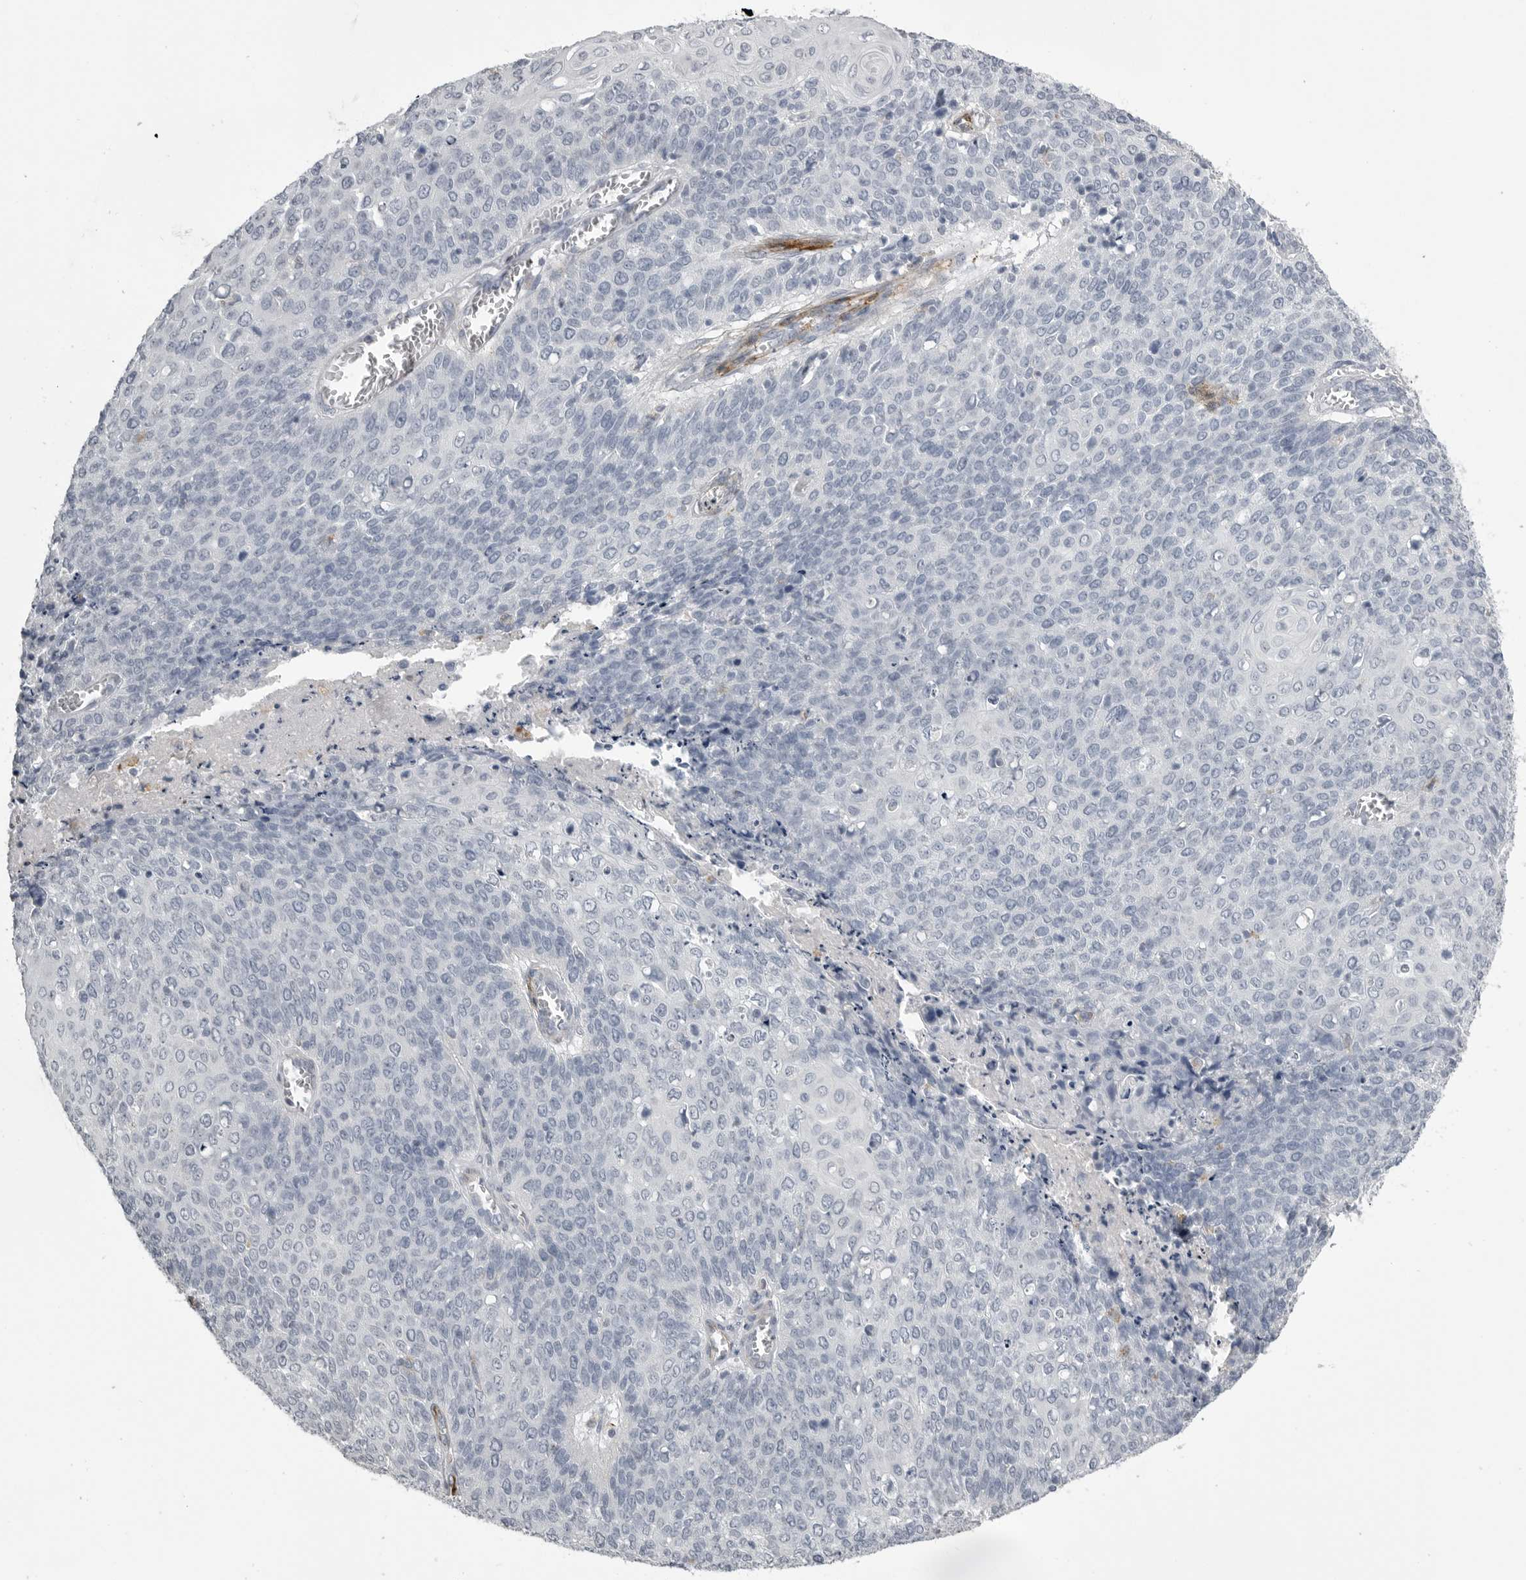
{"staining": {"intensity": "negative", "quantity": "none", "location": "none"}, "tissue": "cervical cancer", "cell_type": "Tumor cells", "image_type": "cancer", "snomed": [{"axis": "morphology", "description": "Squamous cell carcinoma, NOS"}, {"axis": "topography", "description": "Cervix"}], "caption": "Immunohistochemical staining of human cervical squamous cell carcinoma displays no significant expression in tumor cells.", "gene": "AOC3", "patient": {"sex": "female", "age": 39}}